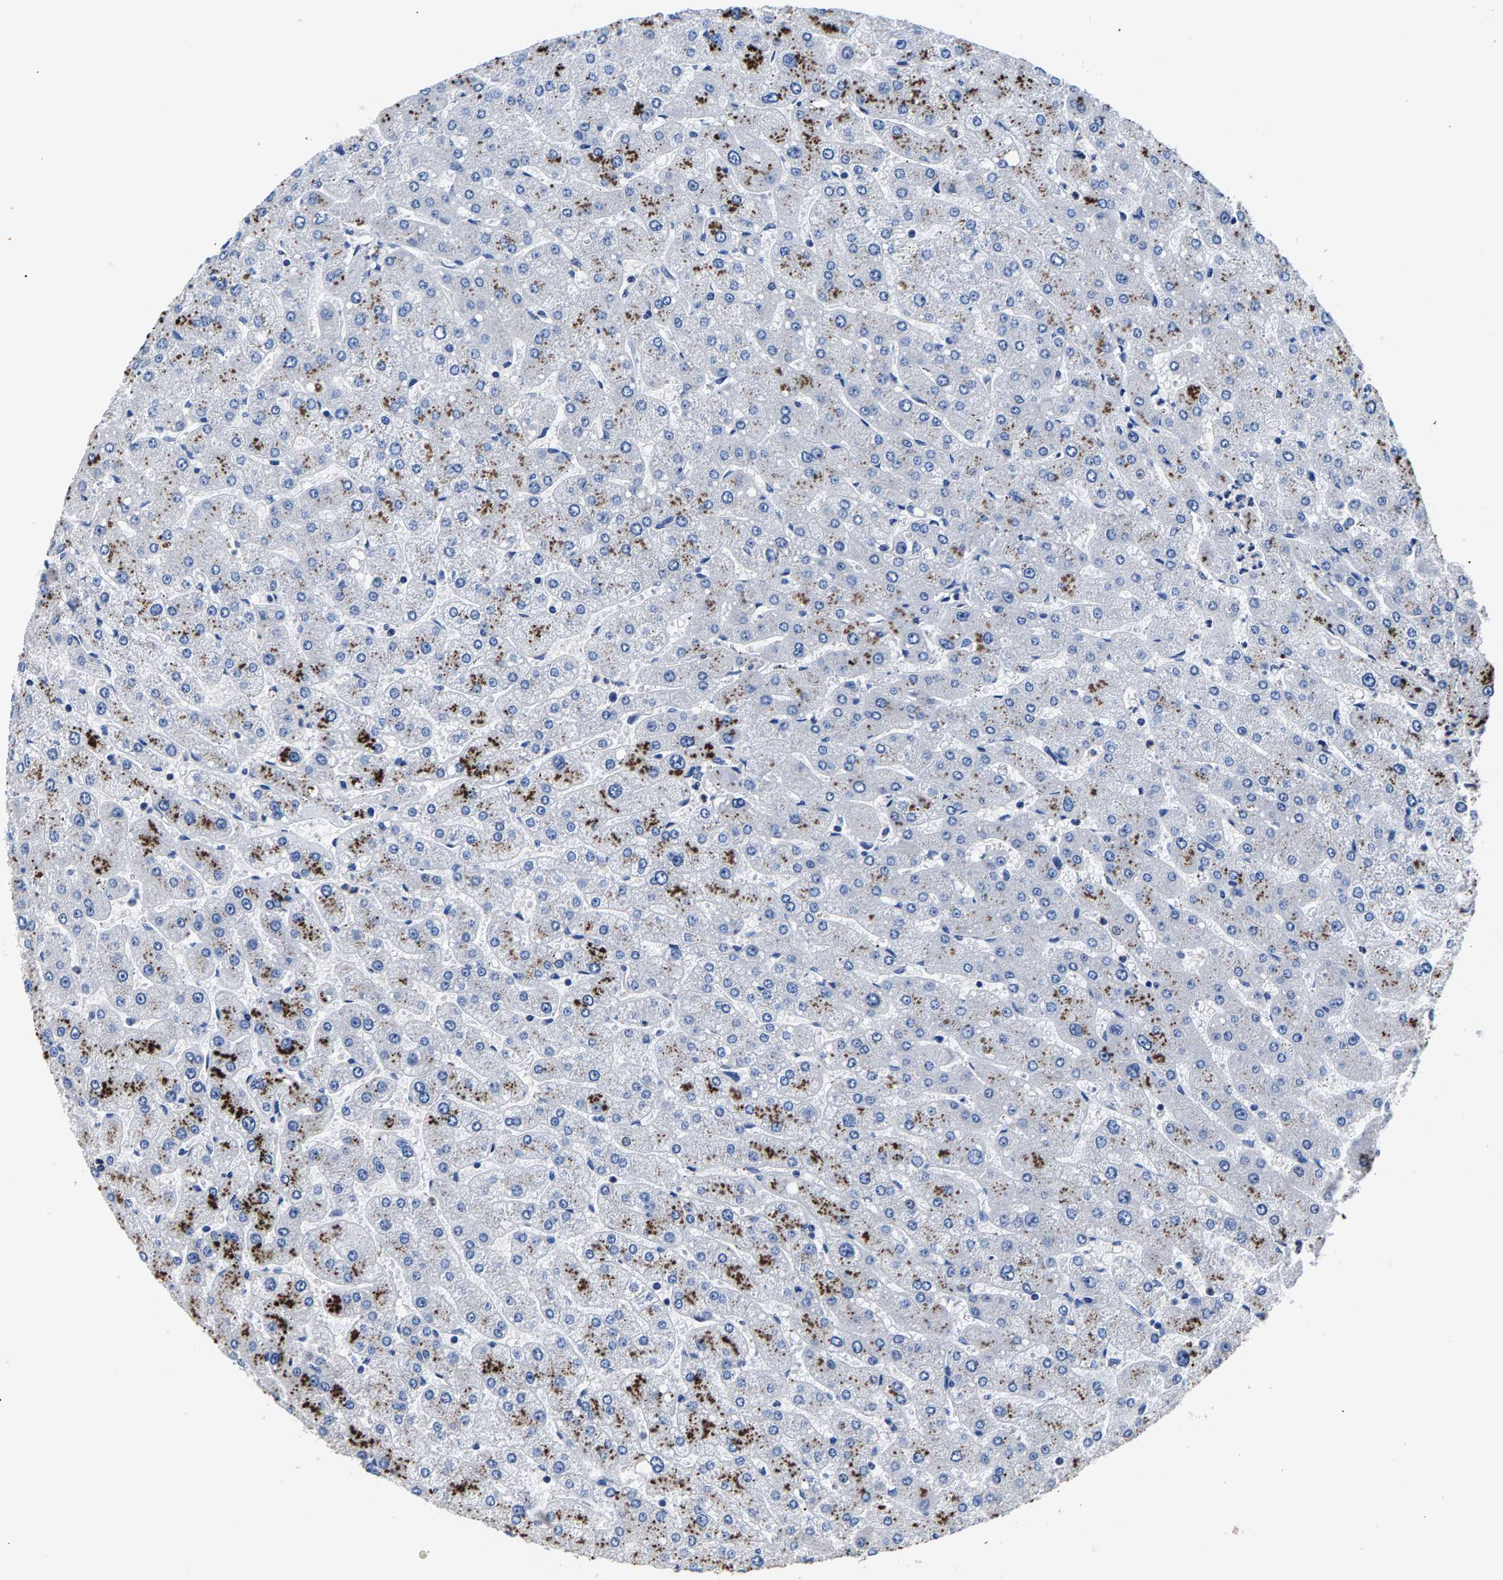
{"staining": {"intensity": "negative", "quantity": "none", "location": "none"}, "tissue": "liver", "cell_type": "Cholangiocytes", "image_type": "normal", "snomed": [{"axis": "morphology", "description": "Normal tissue, NOS"}, {"axis": "topography", "description": "Liver"}], "caption": "A high-resolution photomicrograph shows immunohistochemistry staining of benign liver, which shows no significant staining in cholangiocytes. The staining was performed using DAB (3,3'-diaminobenzidine) to visualize the protein expression in brown, while the nuclei were stained in blue with hematoxylin (Magnification: 20x).", "gene": "PHF24", "patient": {"sex": "male", "age": 55}}